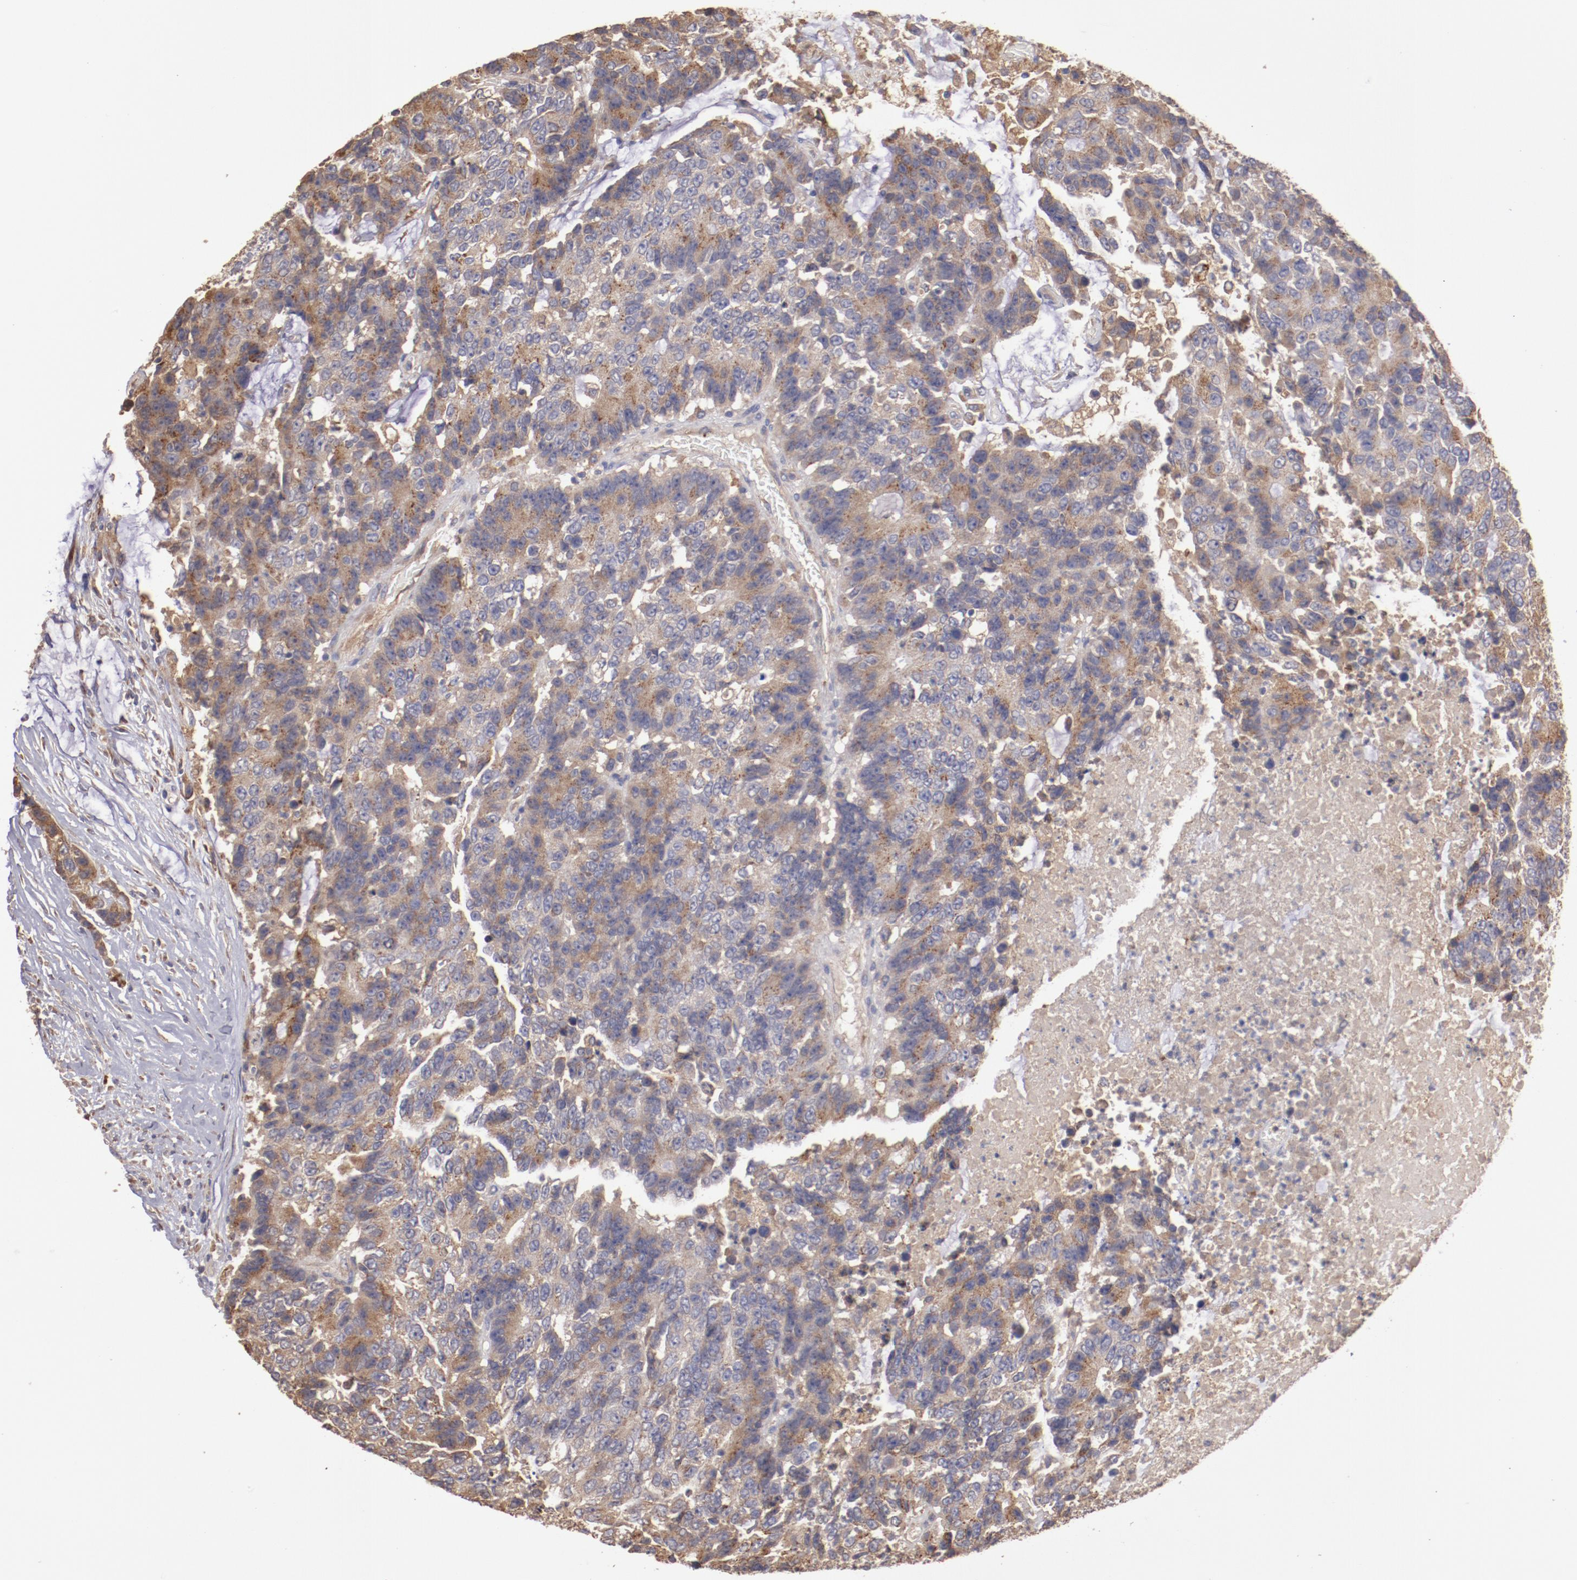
{"staining": {"intensity": "weak", "quantity": ">75%", "location": "cytoplasmic/membranous"}, "tissue": "colorectal cancer", "cell_type": "Tumor cells", "image_type": "cancer", "snomed": [{"axis": "morphology", "description": "Adenocarcinoma, NOS"}, {"axis": "topography", "description": "Colon"}], "caption": "Immunohistochemistry histopathology image of human colorectal cancer stained for a protein (brown), which exhibits low levels of weak cytoplasmic/membranous positivity in about >75% of tumor cells.", "gene": "NFKBIE", "patient": {"sex": "female", "age": 86}}